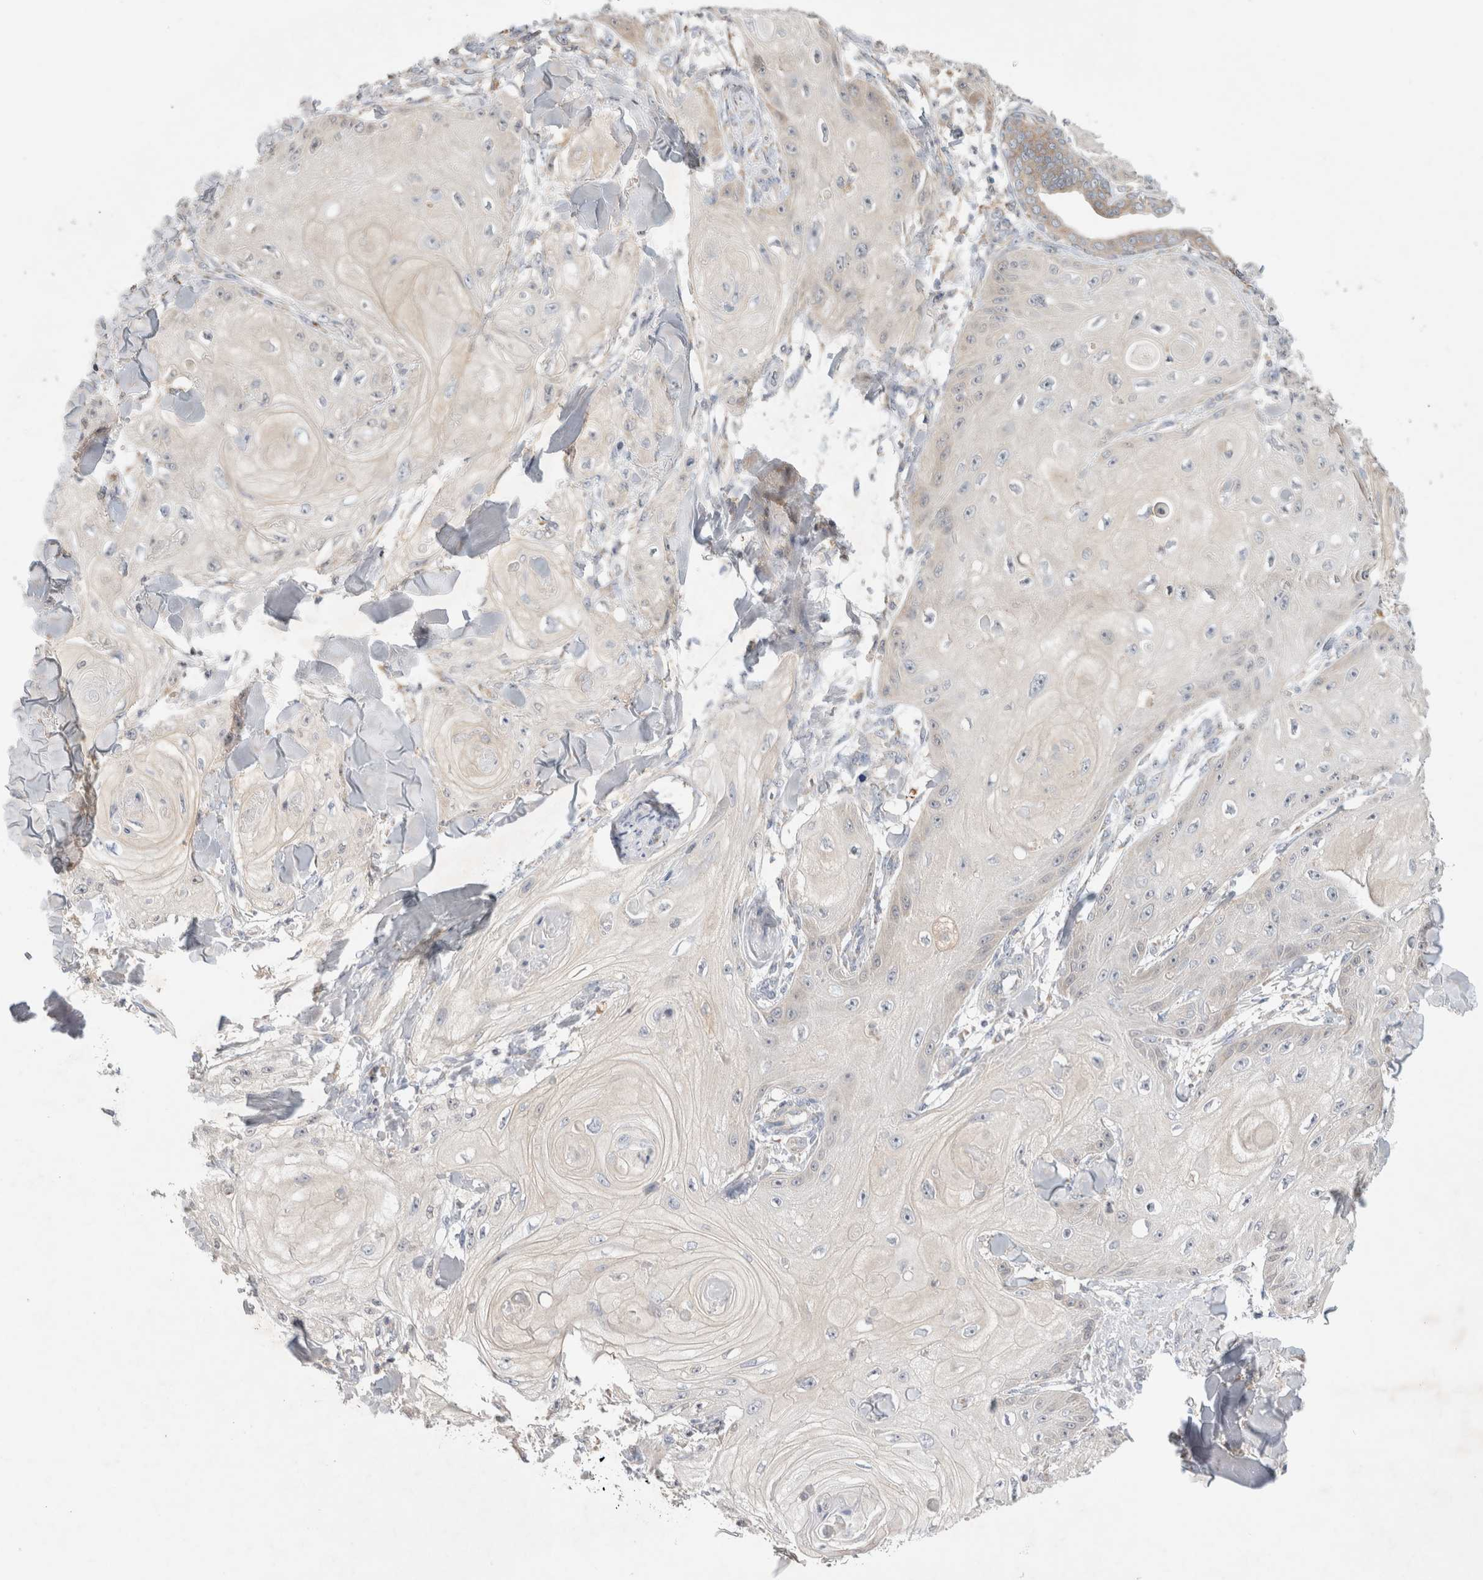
{"staining": {"intensity": "negative", "quantity": "none", "location": "none"}, "tissue": "skin cancer", "cell_type": "Tumor cells", "image_type": "cancer", "snomed": [{"axis": "morphology", "description": "Squamous cell carcinoma, NOS"}, {"axis": "topography", "description": "Skin"}], "caption": "DAB (3,3'-diaminobenzidine) immunohistochemical staining of human skin squamous cell carcinoma exhibits no significant staining in tumor cells.", "gene": "NEDD4L", "patient": {"sex": "male", "age": 74}}